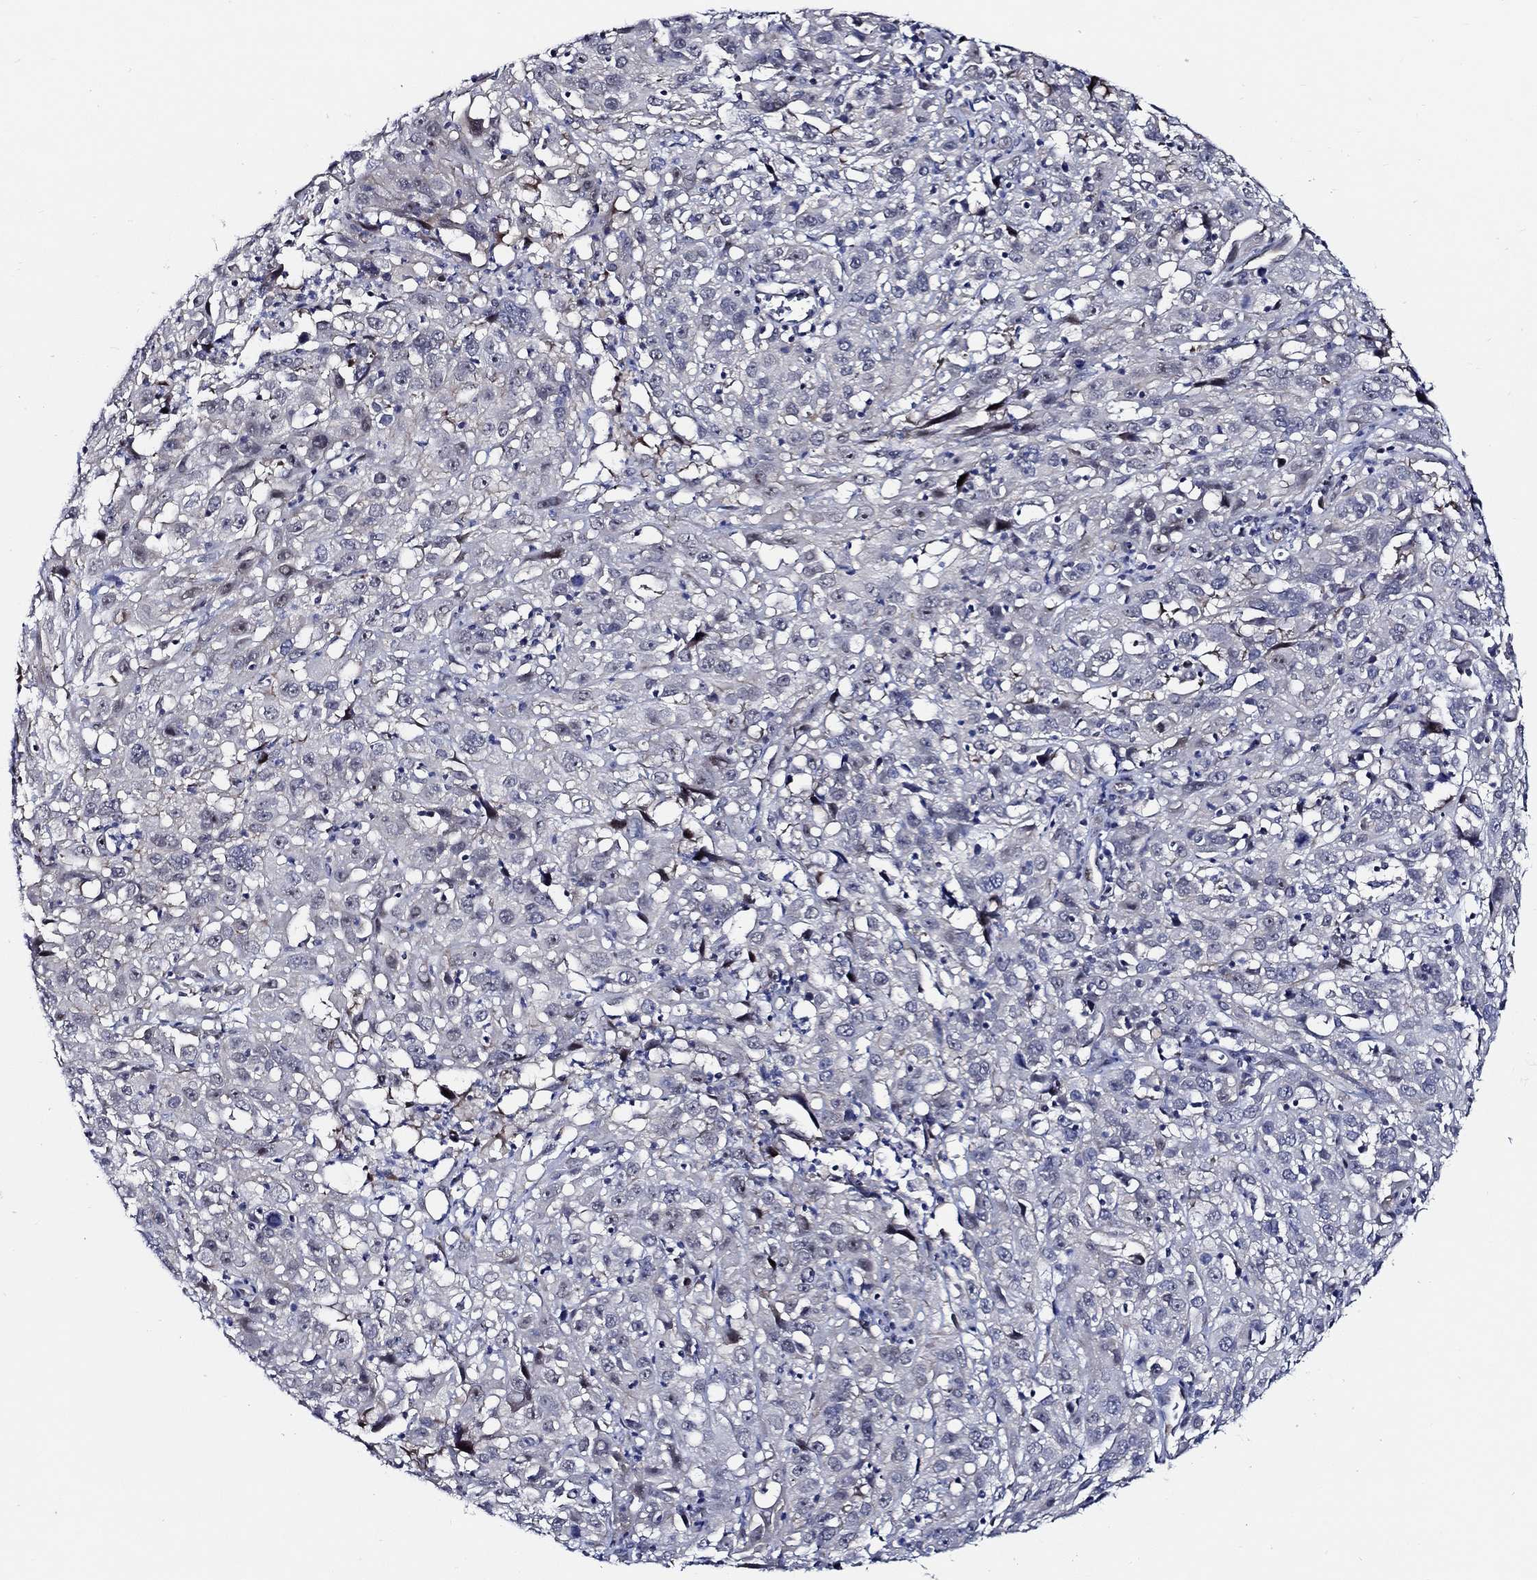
{"staining": {"intensity": "negative", "quantity": "none", "location": "none"}, "tissue": "cervical cancer", "cell_type": "Tumor cells", "image_type": "cancer", "snomed": [{"axis": "morphology", "description": "Squamous cell carcinoma, NOS"}, {"axis": "topography", "description": "Cervix"}], "caption": "DAB immunohistochemical staining of cervical cancer (squamous cell carcinoma) reveals no significant expression in tumor cells.", "gene": "C8orf48", "patient": {"sex": "female", "age": 32}}